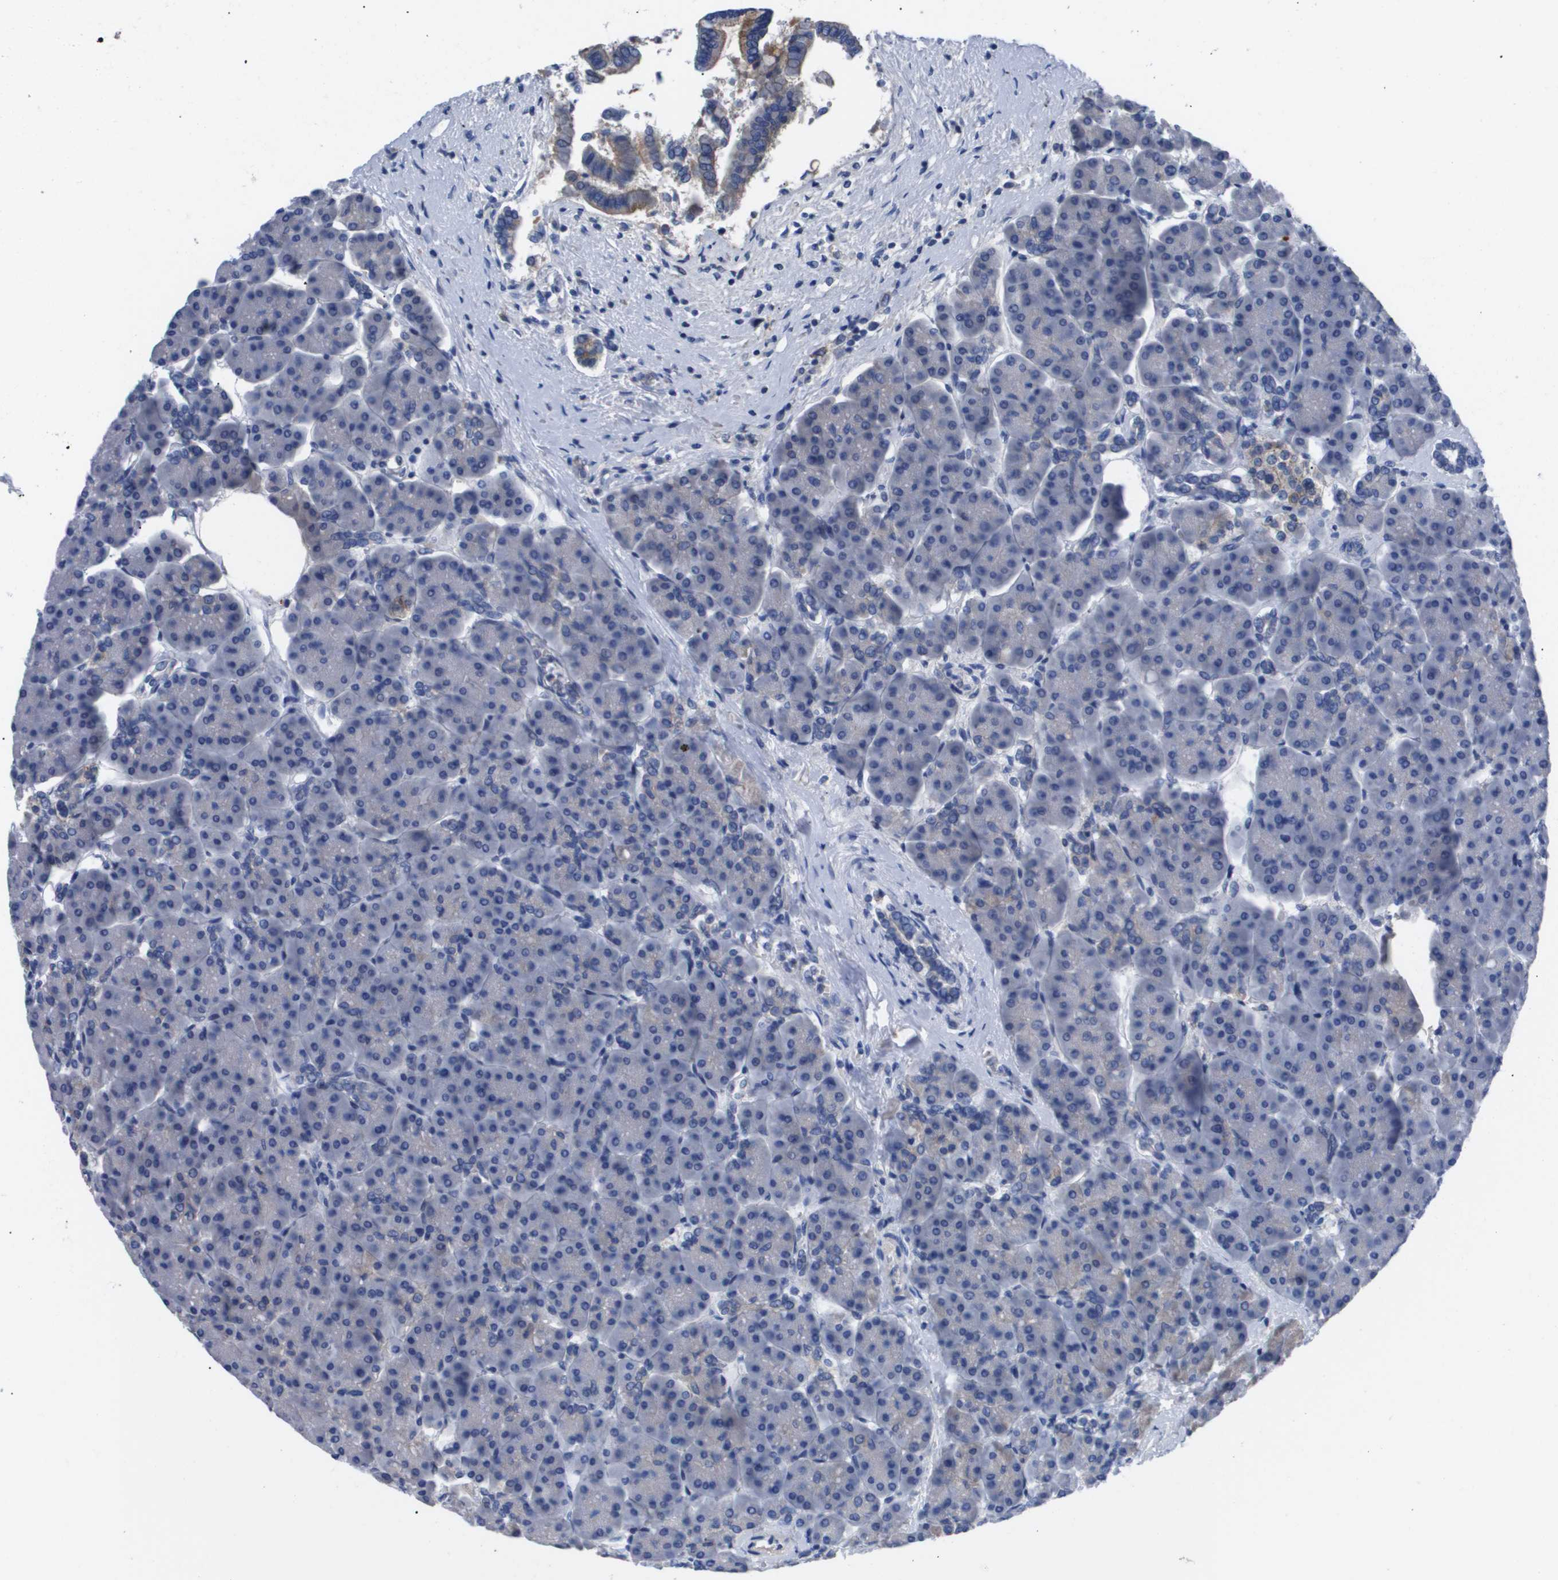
{"staining": {"intensity": "negative", "quantity": "none", "location": "none"}, "tissue": "pancreas", "cell_type": "Exocrine glandular cells", "image_type": "normal", "snomed": [{"axis": "morphology", "description": "Normal tissue, NOS"}, {"axis": "topography", "description": "Pancreas"}], "caption": "Immunohistochemistry (IHC) photomicrograph of benign pancreas: pancreas stained with DAB (3,3'-diaminobenzidine) exhibits no significant protein staining in exocrine glandular cells.", "gene": "SERPINA6", "patient": {"sex": "female", "age": 70}}